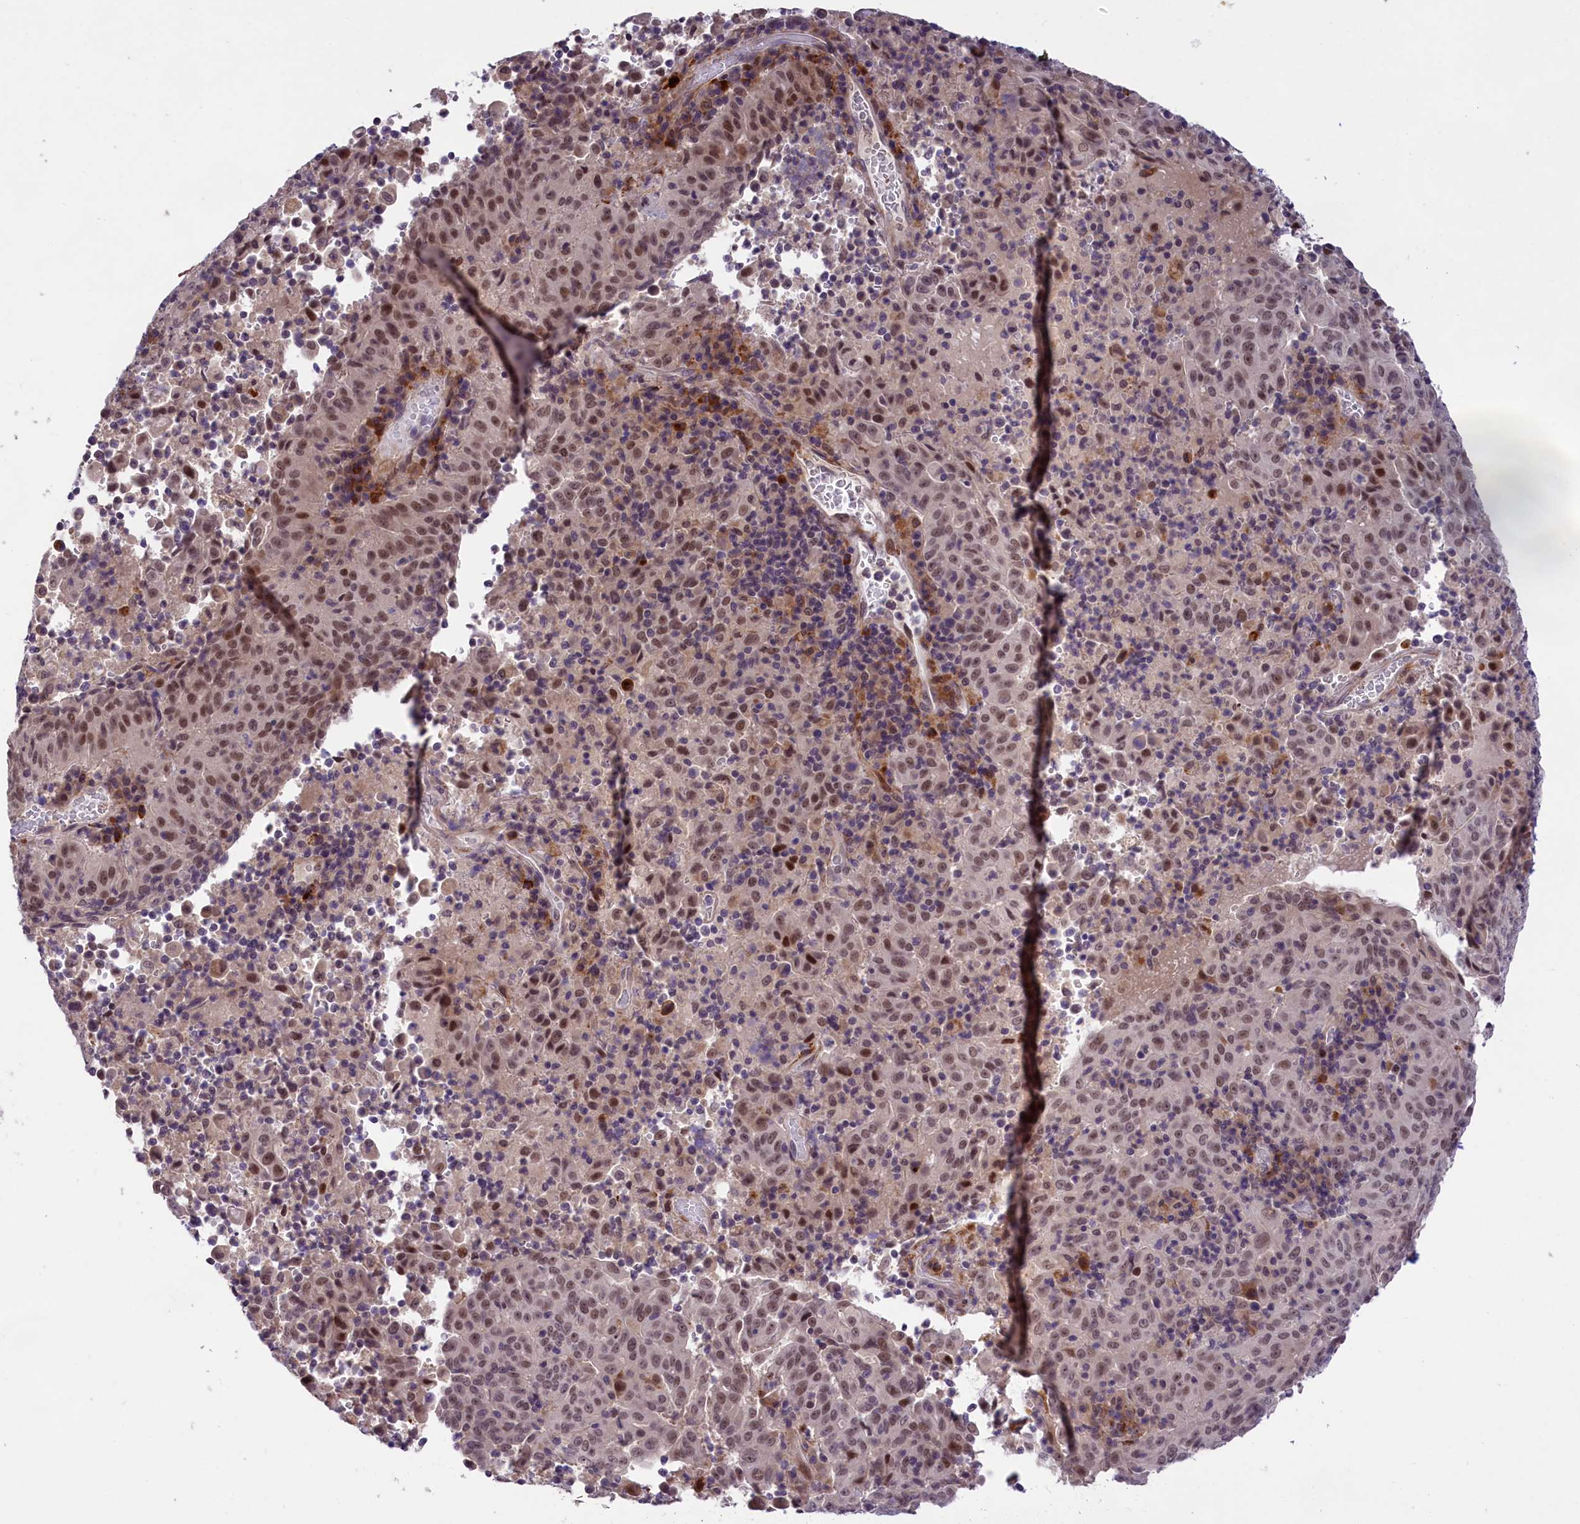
{"staining": {"intensity": "moderate", "quantity": ">75%", "location": "nuclear"}, "tissue": "pancreatic cancer", "cell_type": "Tumor cells", "image_type": "cancer", "snomed": [{"axis": "morphology", "description": "Adenocarcinoma, NOS"}, {"axis": "topography", "description": "Pancreas"}], "caption": "Pancreatic adenocarcinoma stained for a protein (brown) exhibits moderate nuclear positive positivity in about >75% of tumor cells.", "gene": "FBXO45", "patient": {"sex": "male", "age": 63}}